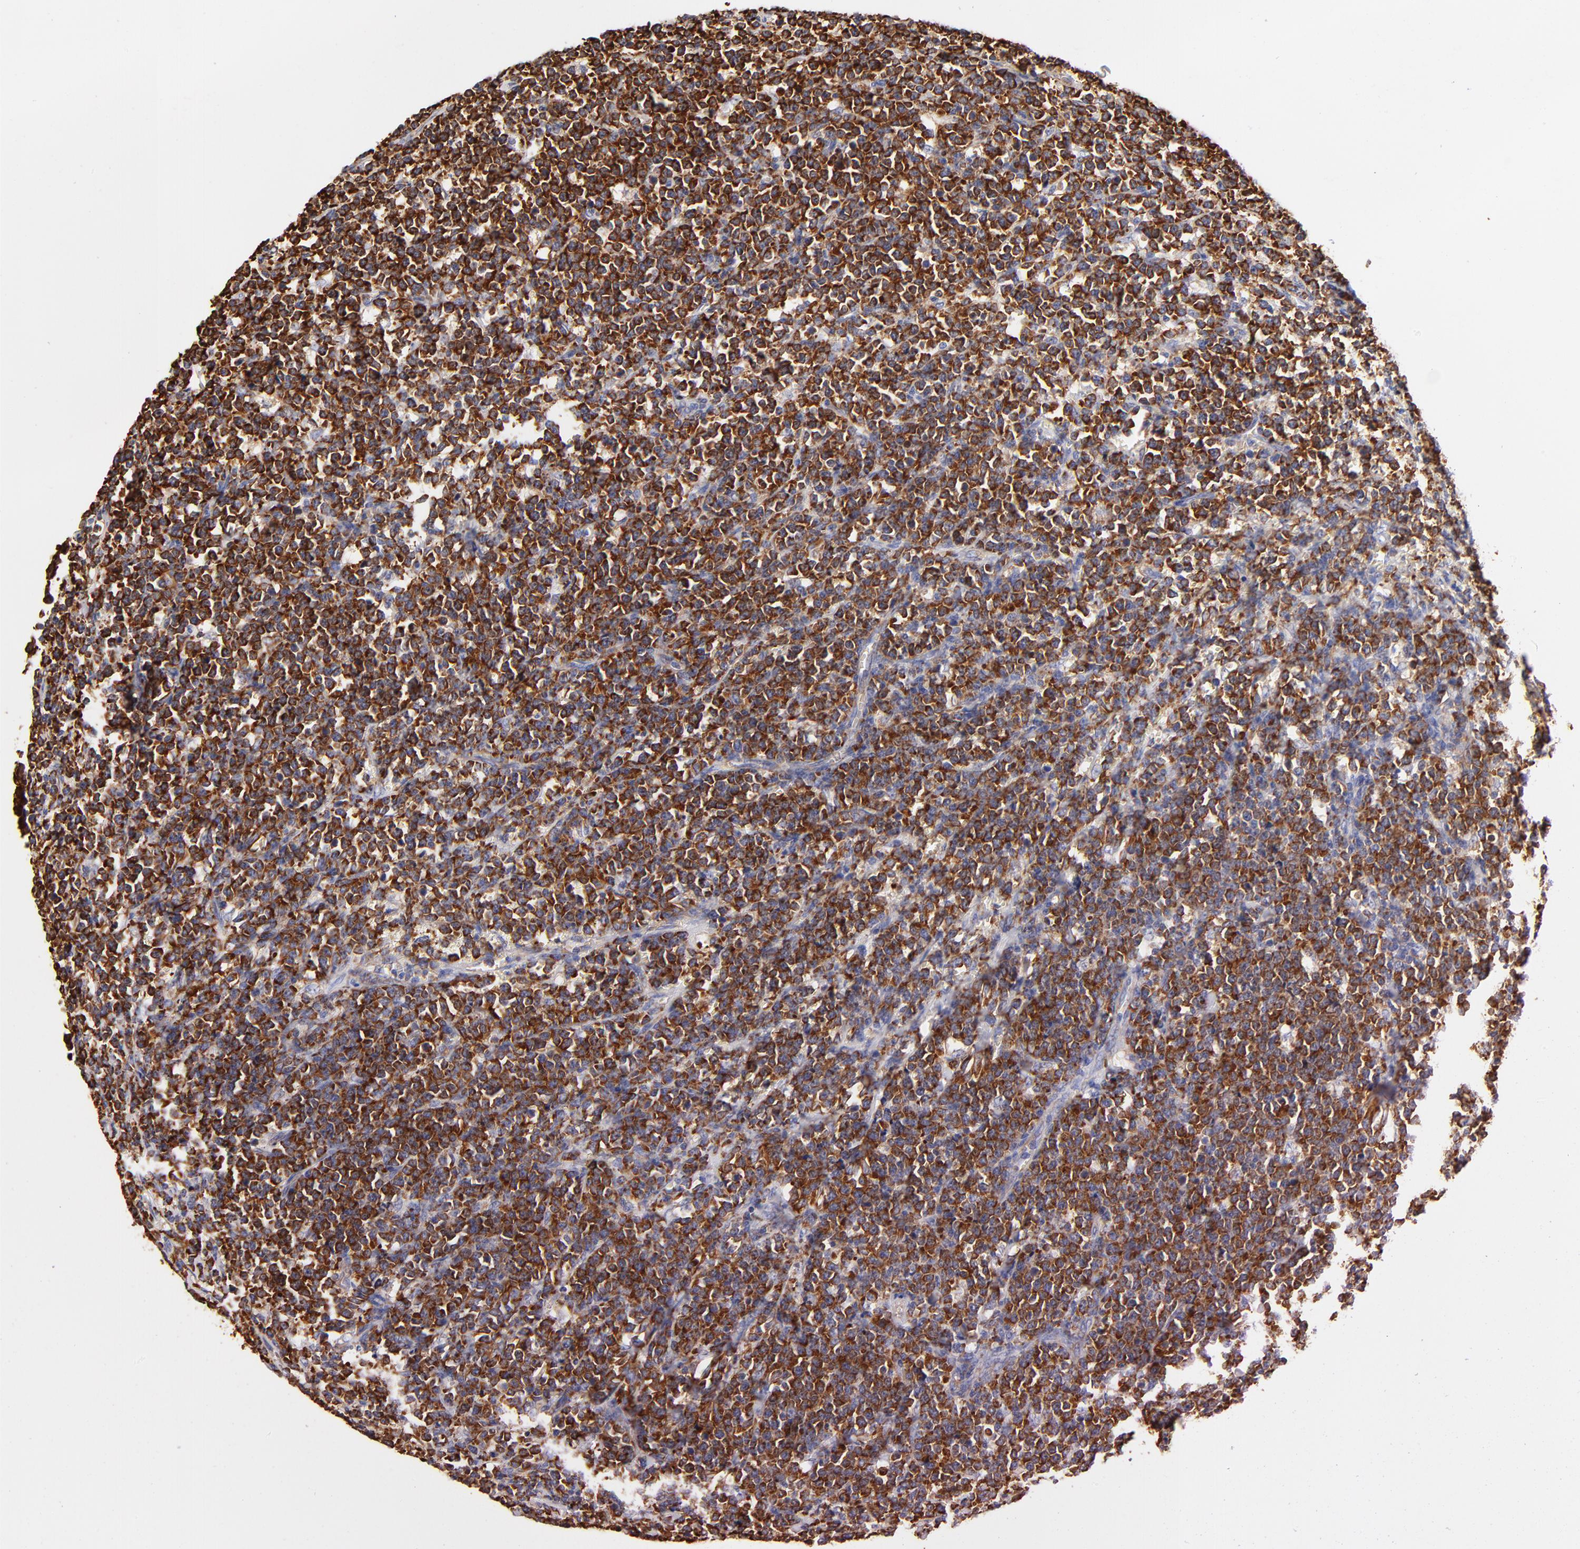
{"staining": {"intensity": "strong", "quantity": ">75%", "location": "cytoplasmic/membranous"}, "tissue": "lymphoma", "cell_type": "Tumor cells", "image_type": "cancer", "snomed": [{"axis": "morphology", "description": "Malignant lymphoma, non-Hodgkin's type, High grade"}, {"axis": "topography", "description": "Small intestine"}, {"axis": "topography", "description": "Colon"}], "caption": "High-grade malignant lymphoma, non-Hodgkin's type tissue displays strong cytoplasmic/membranous positivity in approximately >75% of tumor cells", "gene": "RPL27", "patient": {"sex": "male", "age": 8}}